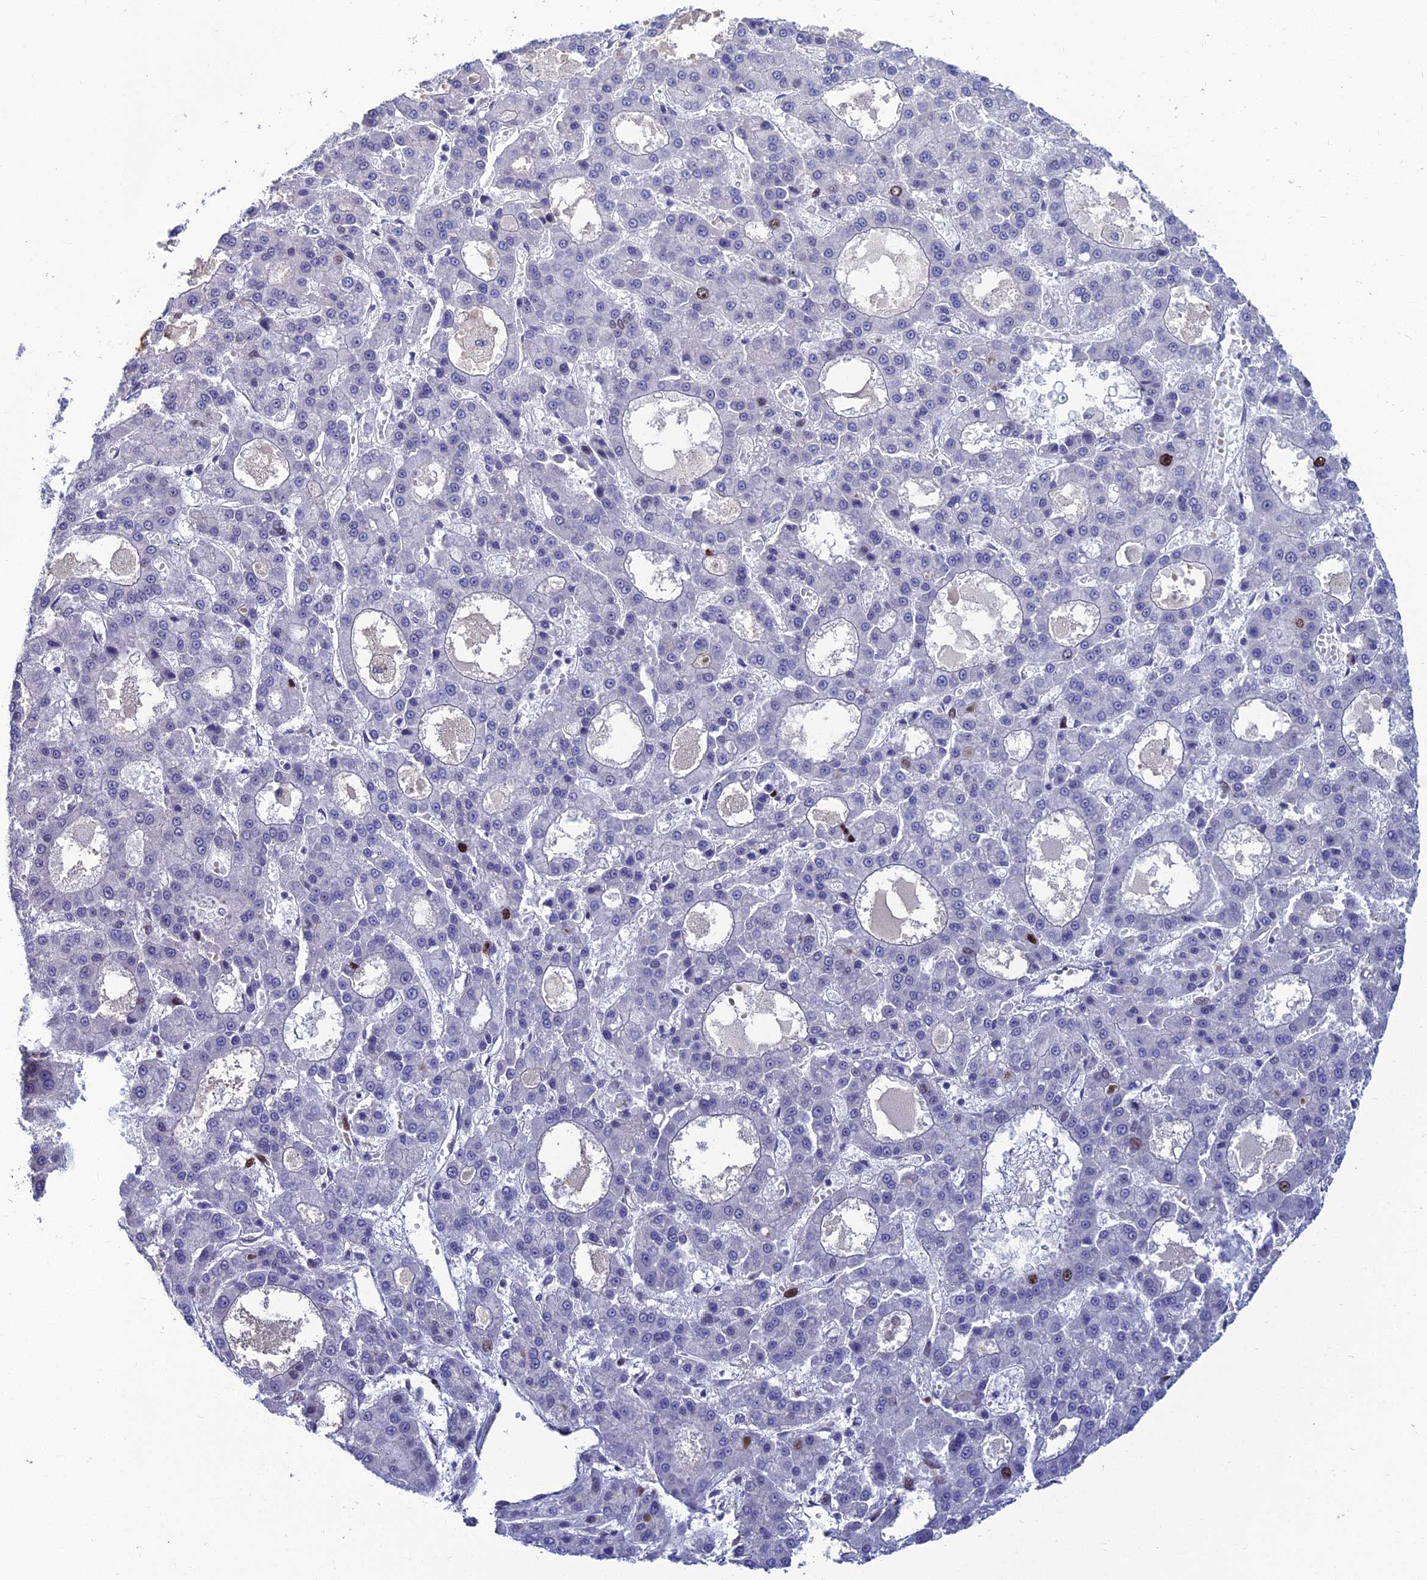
{"staining": {"intensity": "moderate", "quantity": "<25%", "location": "nuclear"}, "tissue": "liver cancer", "cell_type": "Tumor cells", "image_type": "cancer", "snomed": [{"axis": "morphology", "description": "Carcinoma, Hepatocellular, NOS"}, {"axis": "topography", "description": "Liver"}], "caption": "Brown immunohistochemical staining in hepatocellular carcinoma (liver) demonstrates moderate nuclear positivity in approximately <25% of tumor cells.", "gene": "TAF9B", "patient": {"sex": "male", "age": 70}}